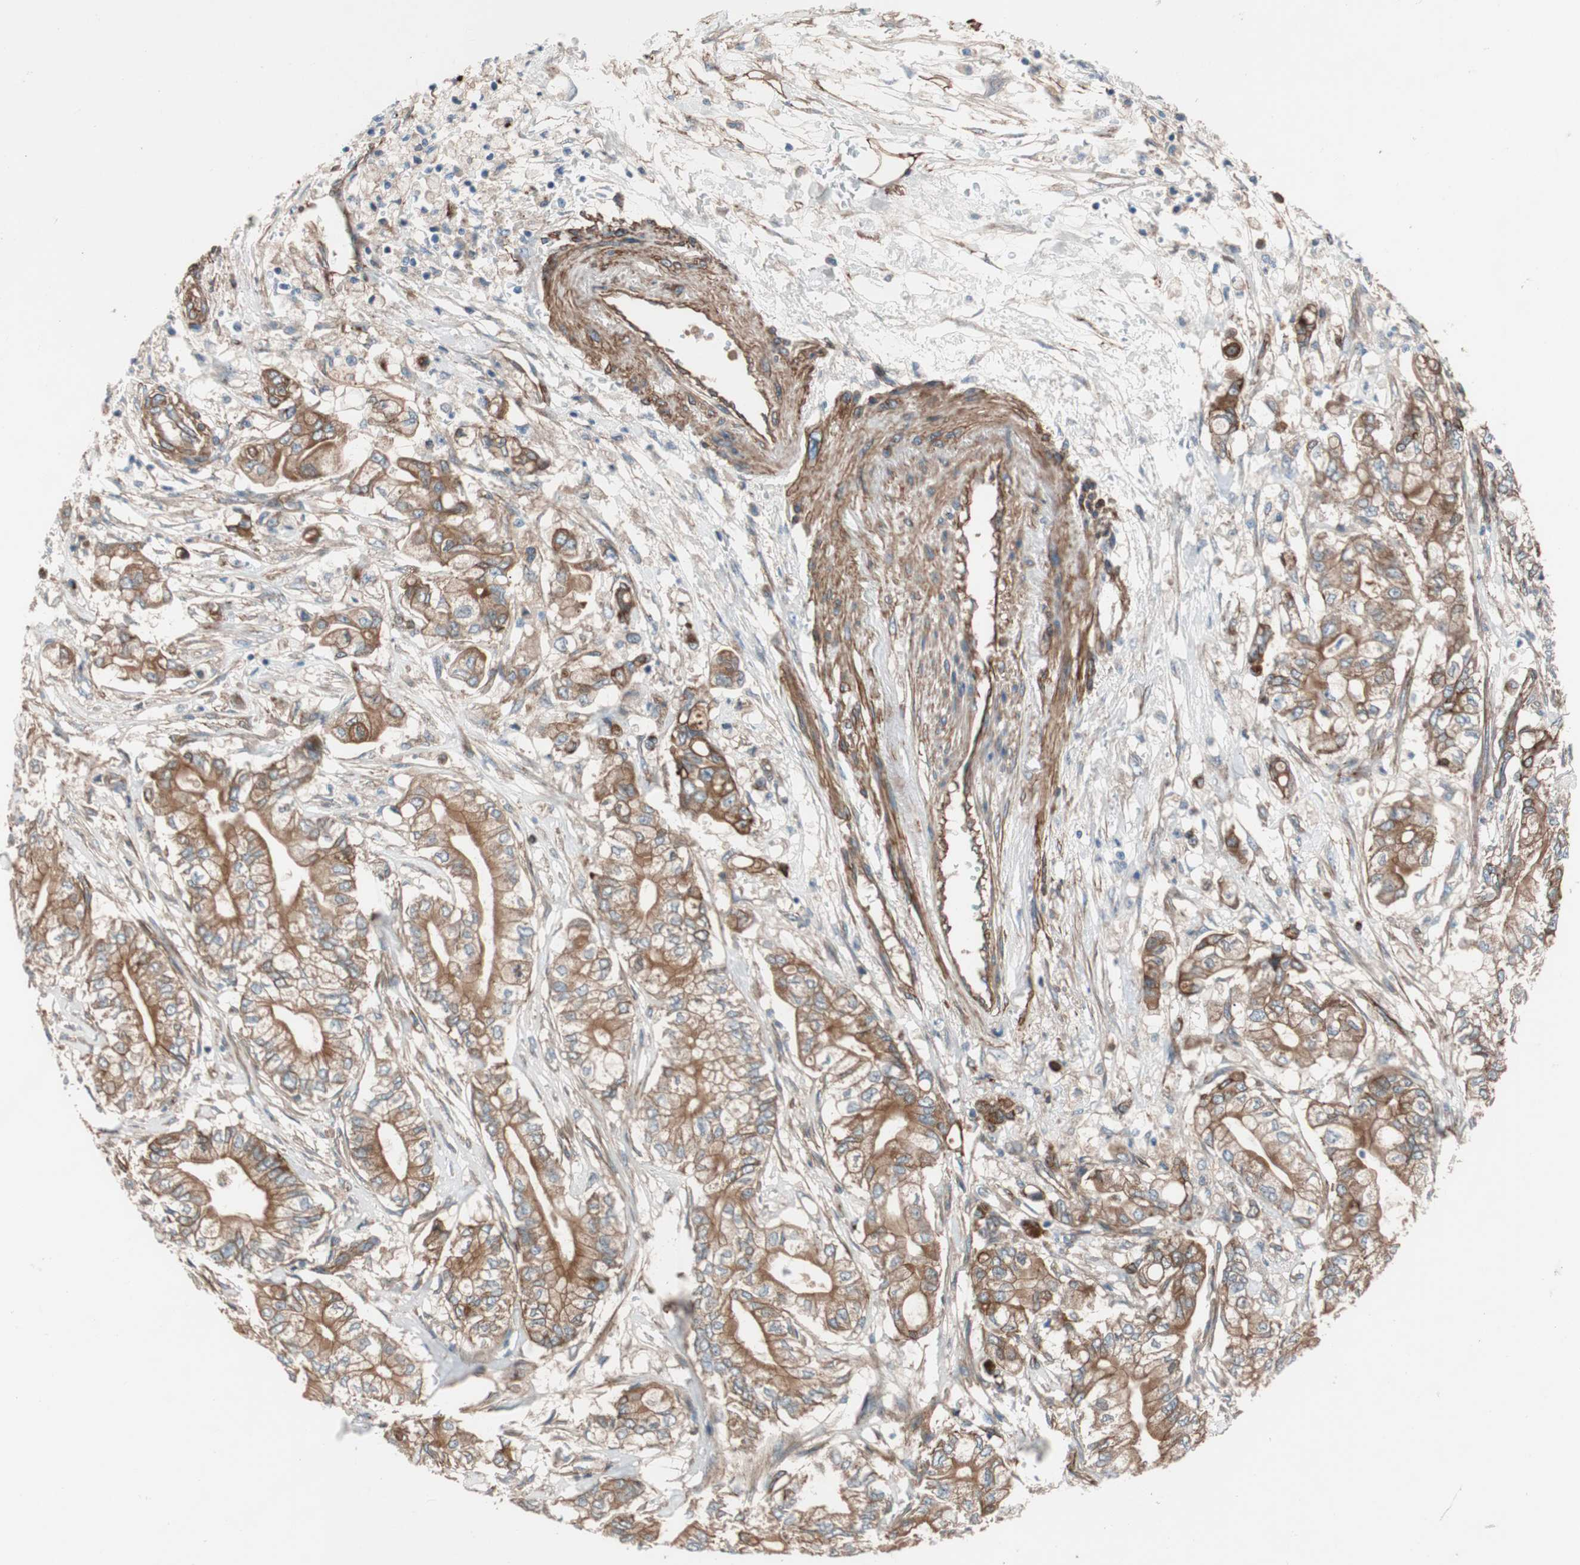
{"staining": {"intensity": "moderate", "quantity": "25%-75%", "location": "cytoplasmic/membranous"}, "tissue": "pancreatic cancer", "cell_type": "Tumor cells", "image_type": "cancer", "snomed": [{"axis": "morphology", "description": "Adenocarcinoma, NOS"}, {"axis": "topography", "description": "Pancreas"}], "caption": "IHC image of neoplastic tissue: pancreatic cancer (adenocarcinoma) stained using immunohistochemistry (IHC) displays medium levels of moderate protein expression localized specifically in the cytoplasmic/membranous of tumor cells, appearing as a cytoplasmic/membranous brown color.", "gene": "SPINT1", "patient": {"sex": "male", "age": 70}}